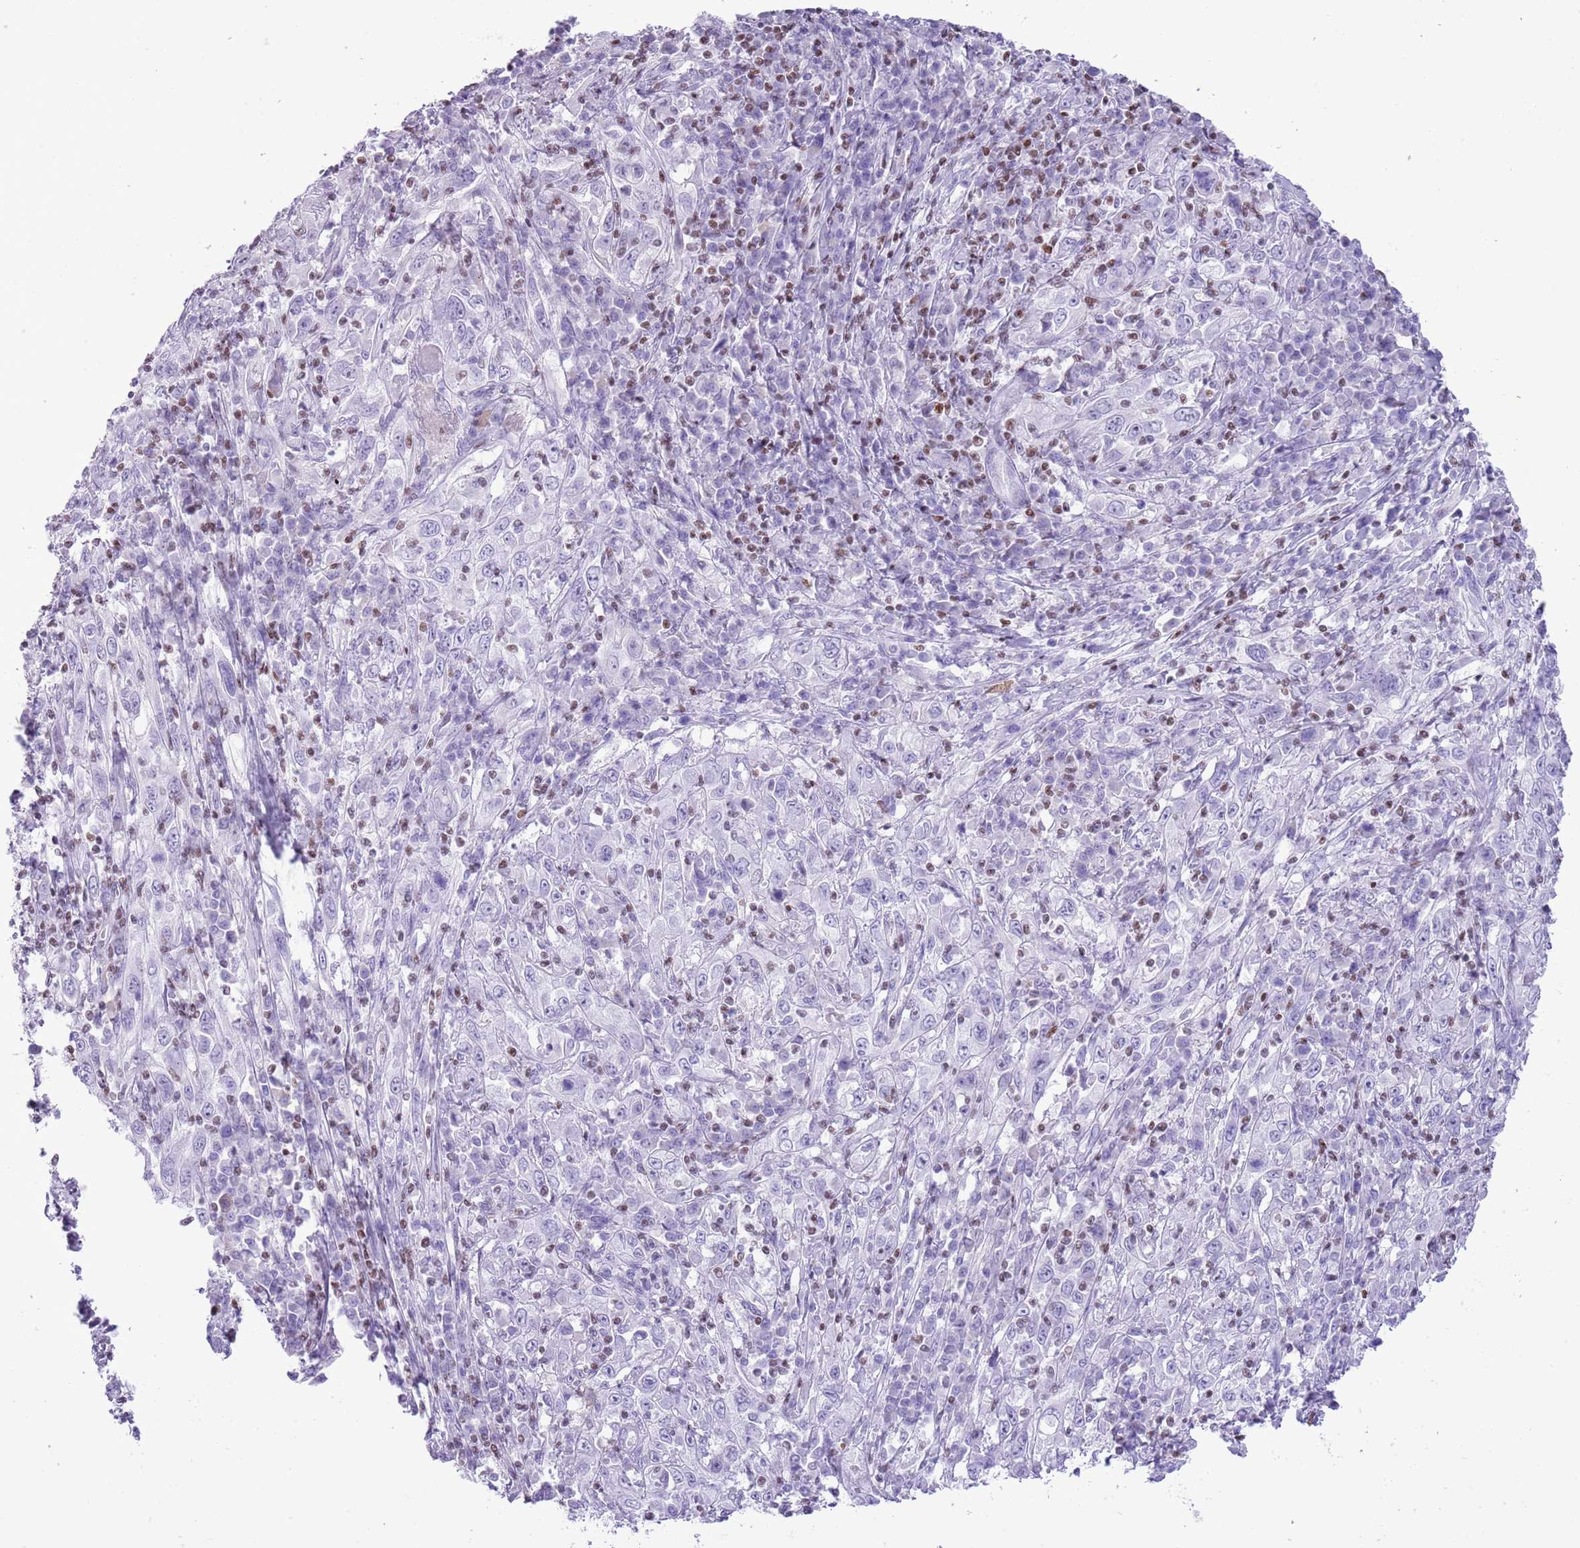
{"staining": {"intensity": "negative", "quantity": "none", "location": "none"}, "tissue": "cervical cancer", "cell_type": "Tumor cells", "image_type": "cancer", "snomed": [{"axis": "morphology", "description": "Squamous cell carcinoma, NOS"}, {"axis": "topography", "description": "Cervix"}], "caption": "Immunohistochemical staining of cervical cancer reveals no significant staining in tumor cells.", "gene": "BCL11B", "patient": {"sex": "female", "age": 46}}